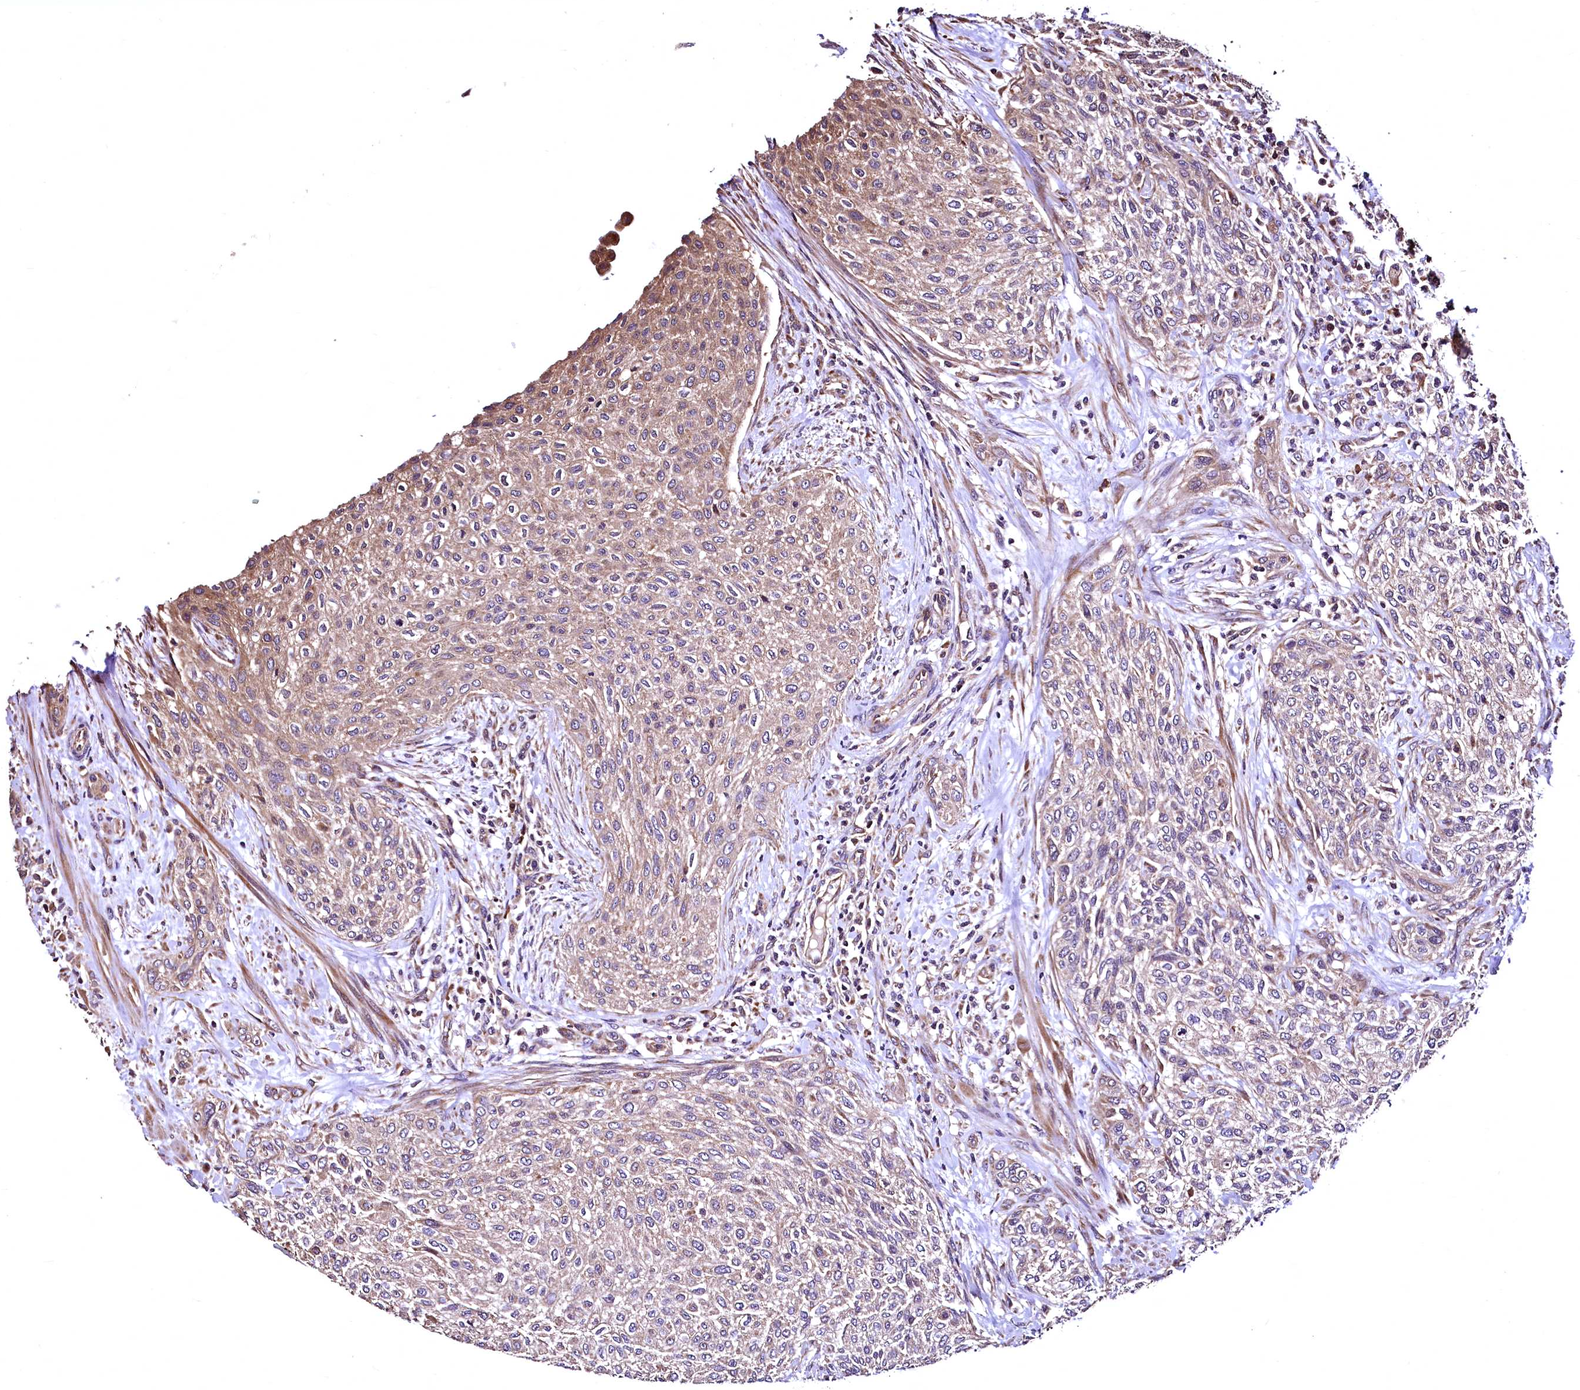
{"staining": {"intensity": "moderate", "quantity": "25%-75%", "location": "cytoplasmic/membranous"}, "tissue": "urothelial cancer", "cell_type": "Tumor cells", "image_type": "cancer", "snomed": [{"axis": "morphology", "description": "Normal tissue, NOS"}, {"axis": "morphology", "description": "Urothelial carcinoma, NOS"}, {"axis": "topography", "description": "Urinary bladder"}, {"axis": "topography", "description": "Peripheral nerve tissue"}], "caption": "Moderate cytoplasmic/membranous expression is identified in approximately 25%-75% of tumor cells in transitional cell carcinoma. The staining was performed using DAB (3,3'-diaminobenzidine) to visualize the protein expression in brown, while the nuclei were stained in blue with hematoxylin (Magnification: 20x).", "gene": "LRSAM1", "patient": {"sex": "male", "age": 35}}